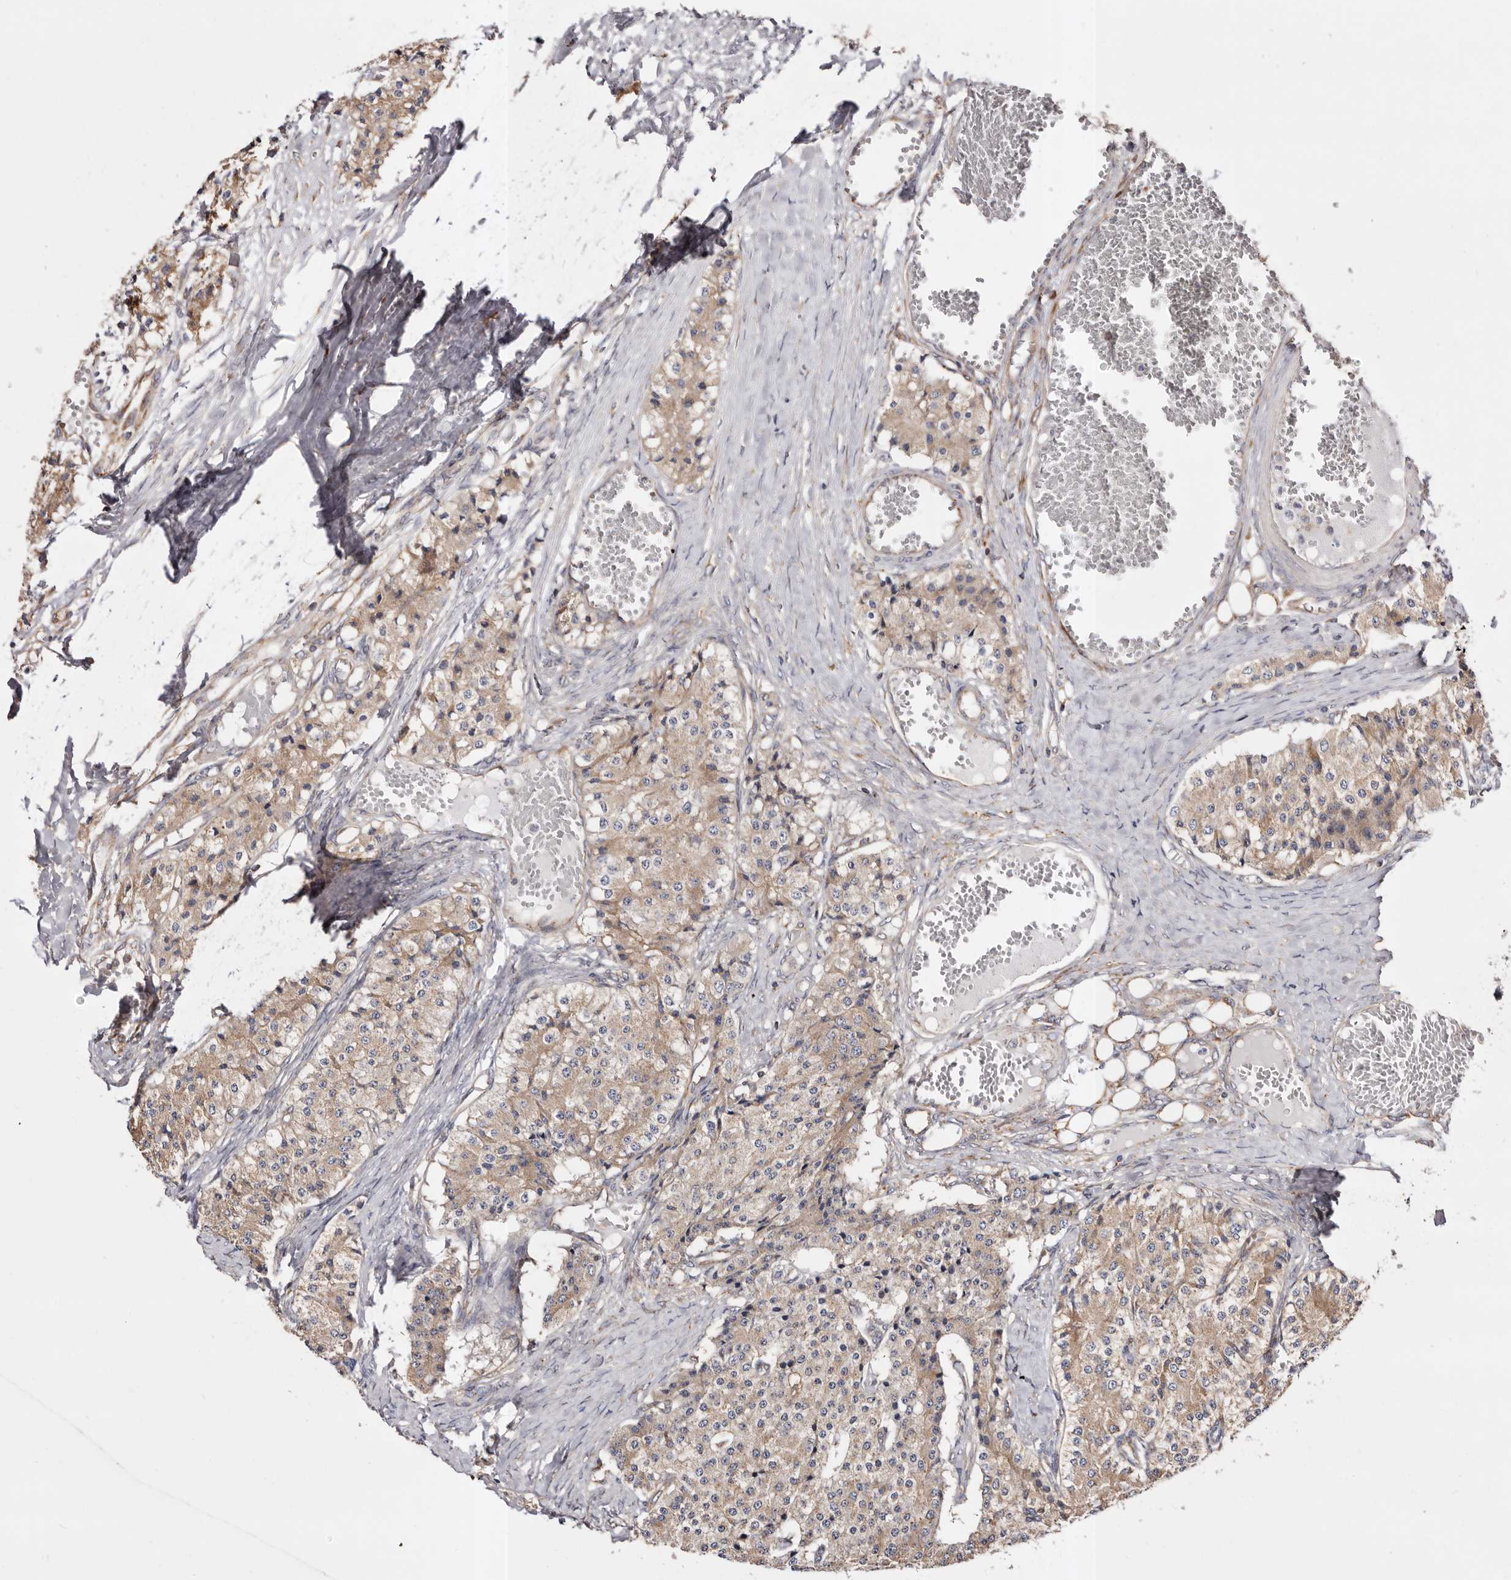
{"staining": {"intensity": "weak", "quantity": ">75%", "location": "cytoplasmic/membranous"}, "tissue": "carcinoid", "cell_type": "Tumor cells", "image_type": "cancer", "snomed": [{"axis": "morphology", "description": "Carcinoid, malignant, NOS"}, {"axis": "topography", "description": "Colon"}], "caption": "A low amount of weak cytoplasmic/membranous positivity is identified in about >75% of tumor cells in carcinoid (malignant) tissue.", "gene": "COQ8B", "patient": {"sex": "female", "age": 52}}